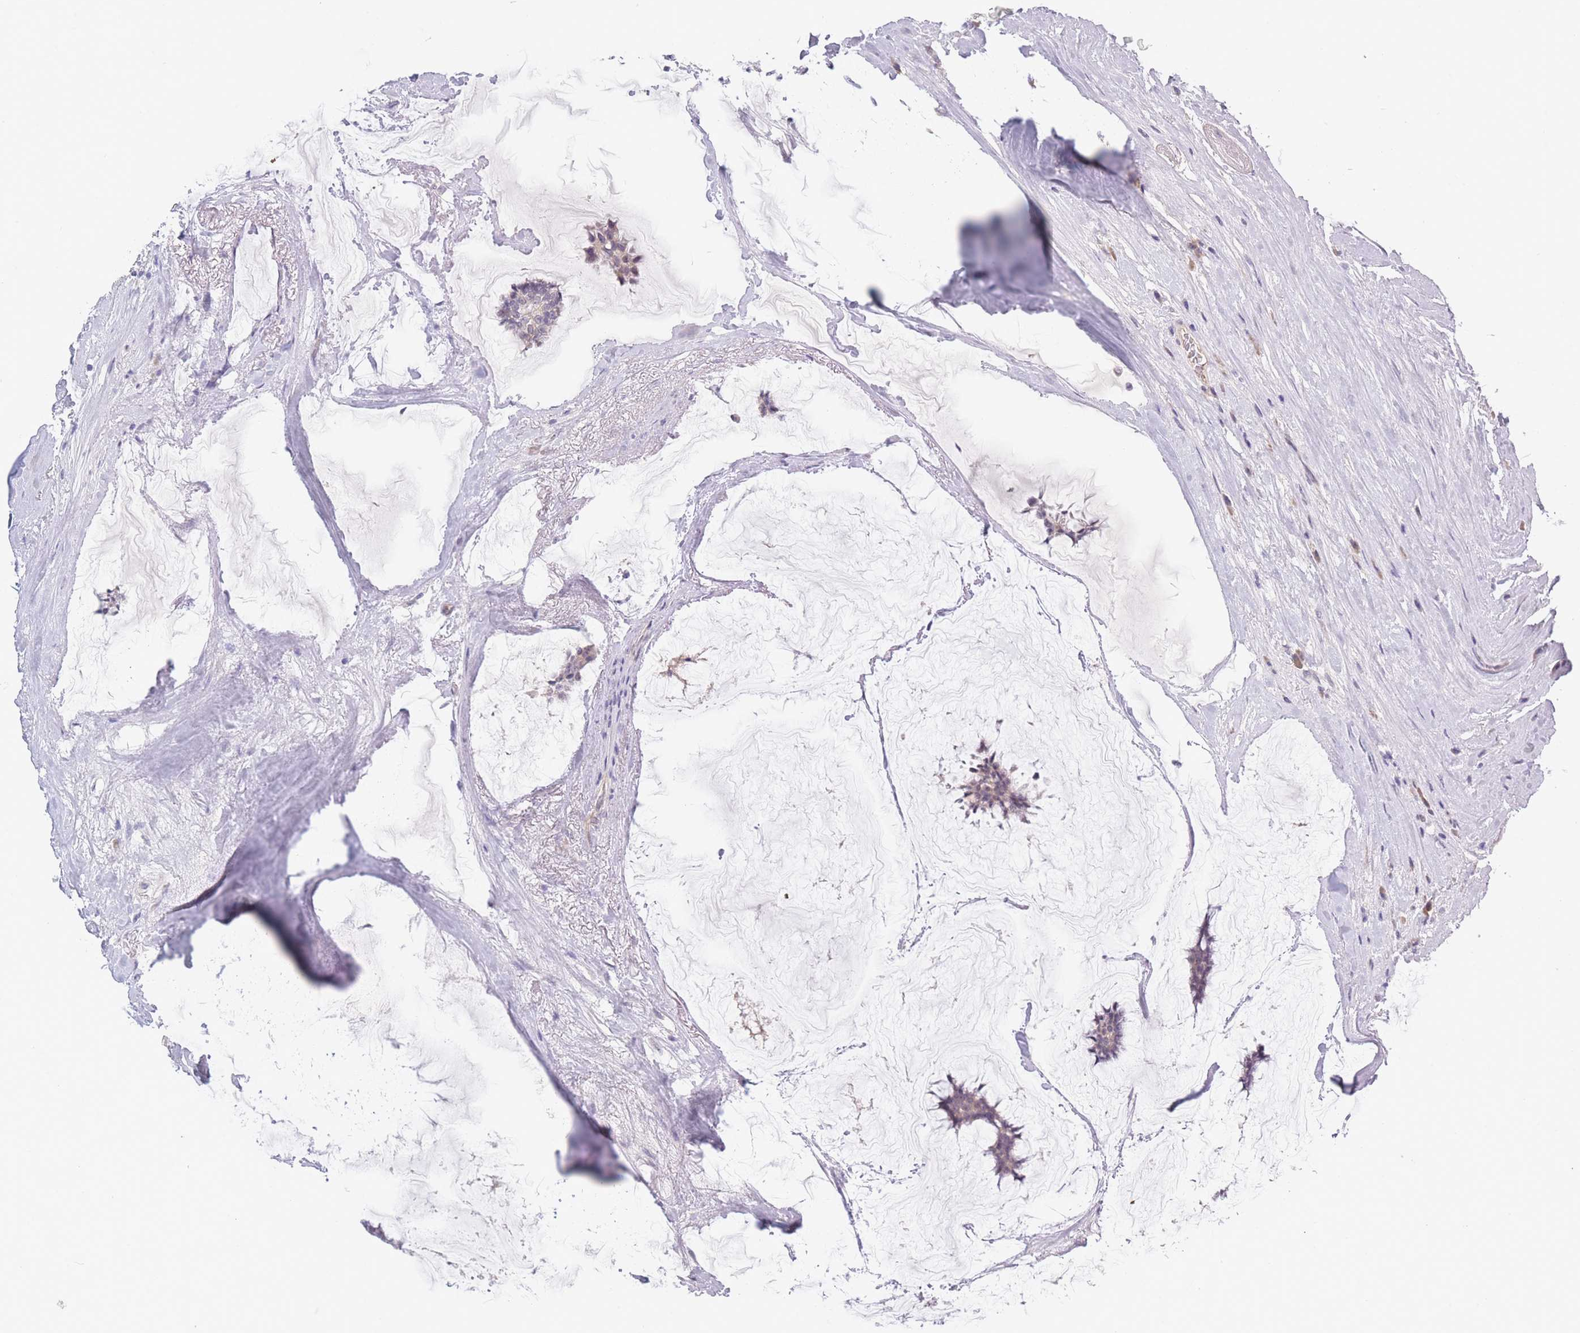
{"staining": {"intensity": "negative", "quantity": "none", "location": "none"}, "tissue": "breast cancer", "cell_type": "Tumor cells", "image_type": "cancer", "snomed": [{"axis": "morphology", "description": "Duct carcinoma"}, {"axis": "topography", "description": "Breast"}], "caption": "There is no significant expression in tumor cells of invasive ductal carcinoma (breast).", "gene": "FAM227B", "patient": {"sex": "female", "age": 93}}